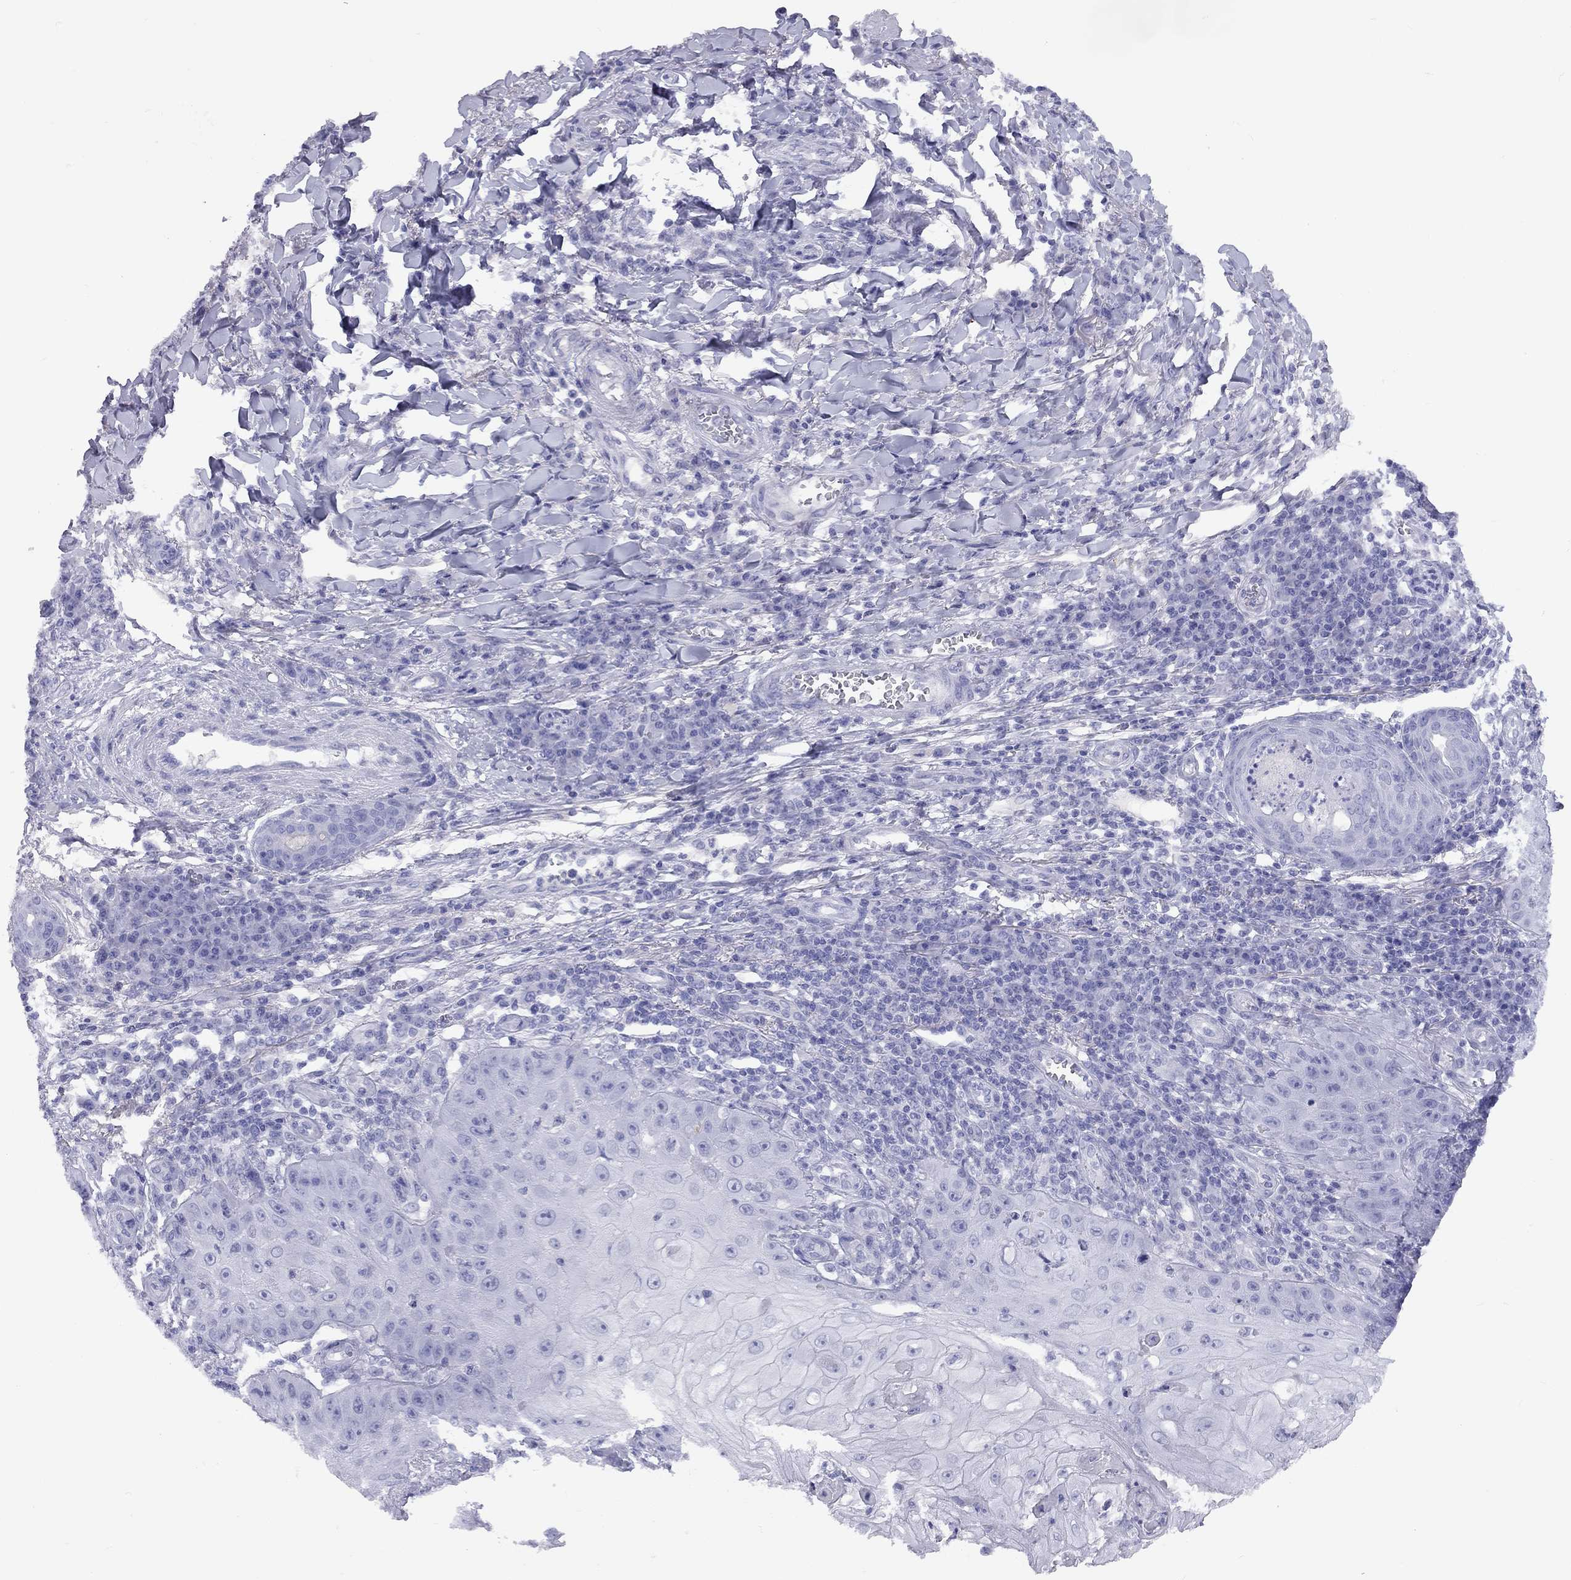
{"staining": {"intensity": "negative", "quantity": "none", "location": "none"}, "tissue": "skin cancer", "cell_type": "Tumor cells", "image_type": "cancer", "snomed": [{"axis": "morphology", "description": "Squamous cell carcinoma, NOS"}, {"axis": "topography", "description": "Skin"}], "caption": "Human skin cancer (squamous cell carcinoma) stained for a protein using immunohistochemistry exhibits no staining in tumor cells.", "gene": "FSCN3", "patient": {"sex": "male", "age": 70}}